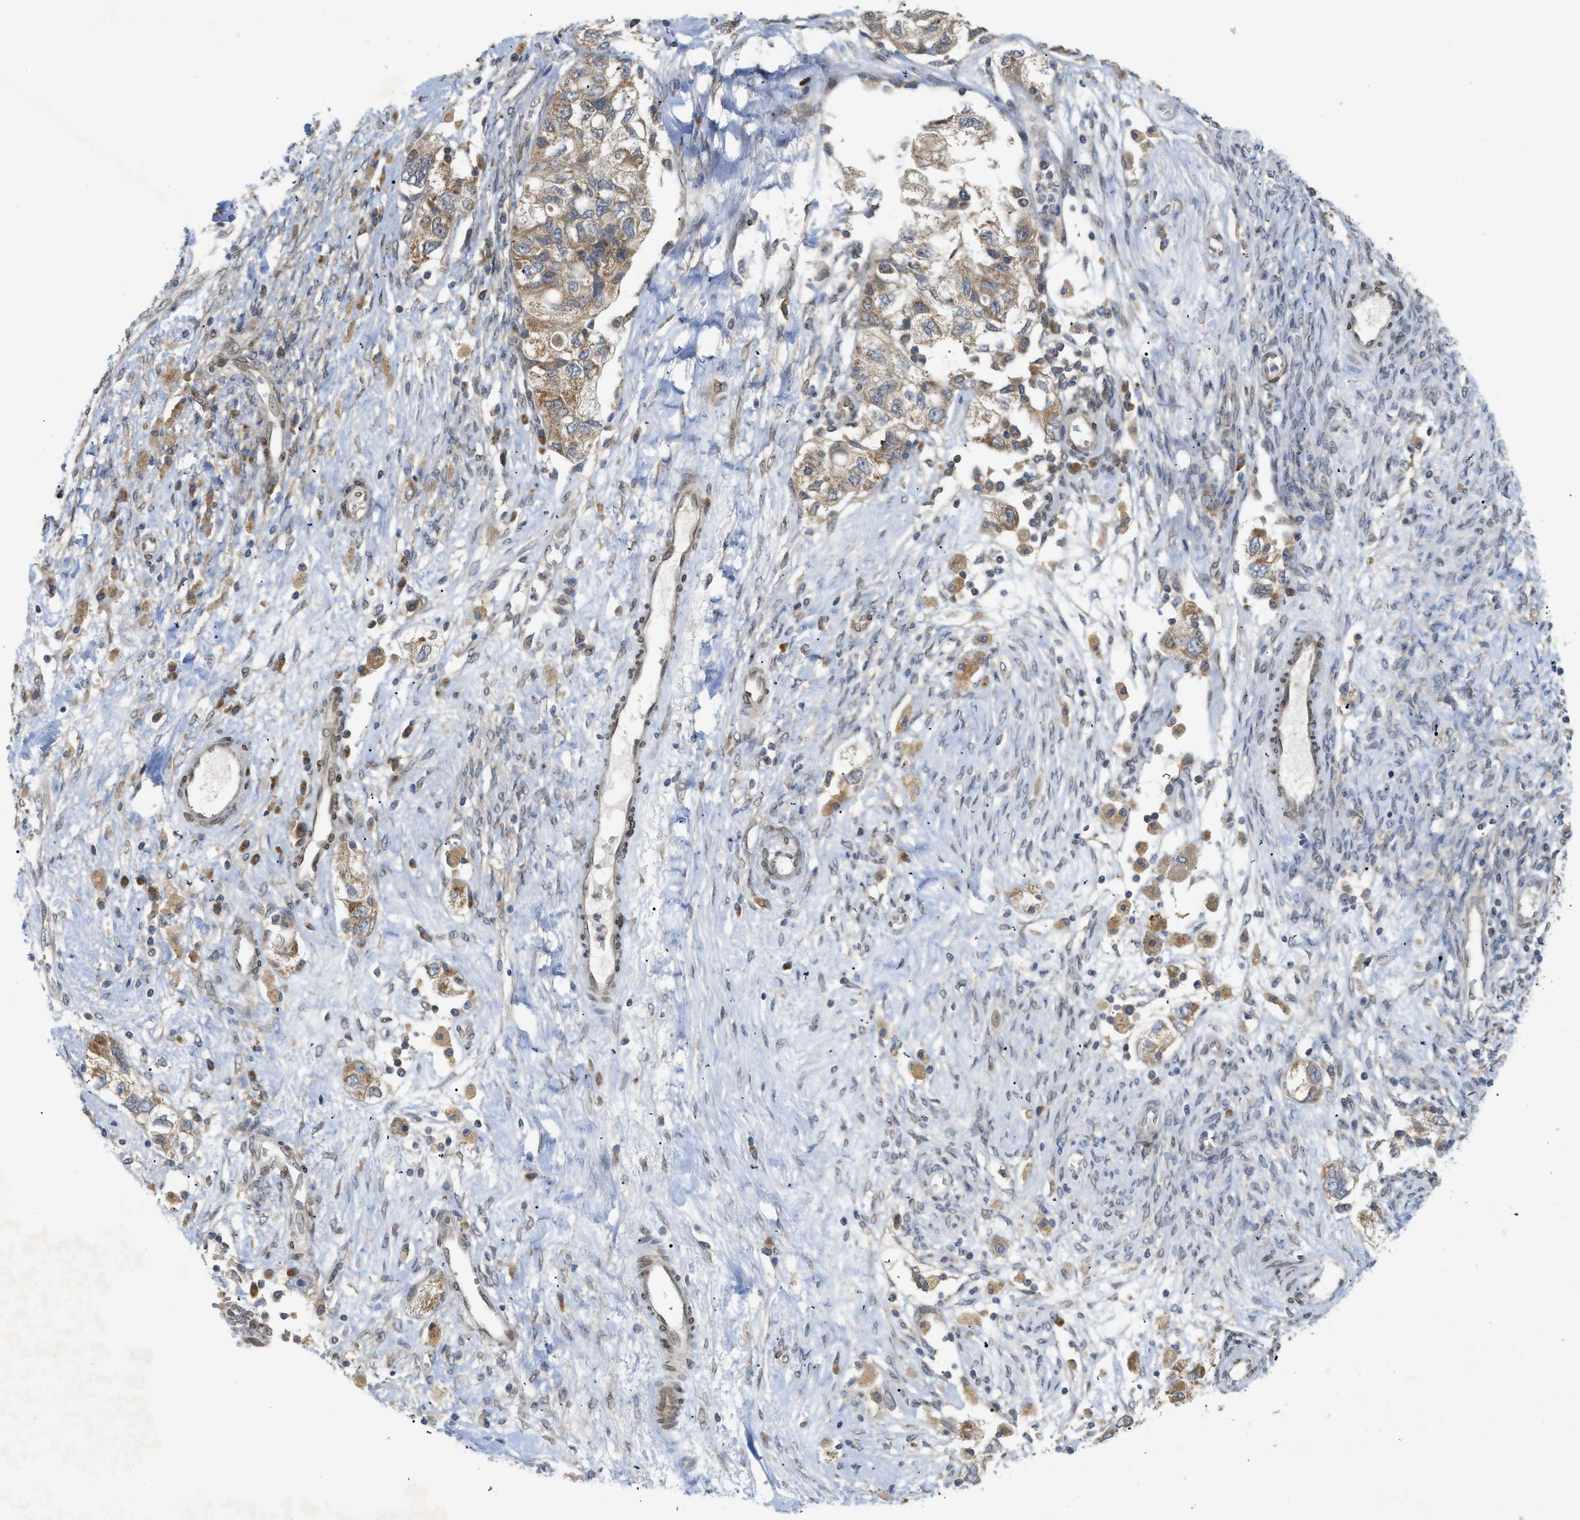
{"staining": {"intensity": "moderate", "quantity": ">75%", "location": "cytoplasmic/membranous"}, "tissue": "ovarian cancer", "cell_type": "Tumor cells", "image_type": "cancer", "snomed": [{"axis": "morphology", "description": "Carcinoma, NOS"}, {"axis": "morphology", "description": "Cystadenocarcinoma, serous, NOS"}, {"axis": "topography", "description": "Ovary"}], "caption": "A high-resolution image shows immunohistochemistry staining of ovarian cancer (serous cystadenocarcinoma), which demonstrates moderate cytoplasmic/membranous staining in approximately >75% of tumor cells.", "gene": "EIF2AK3", "patient": {"sex": "female", "age": 69}}